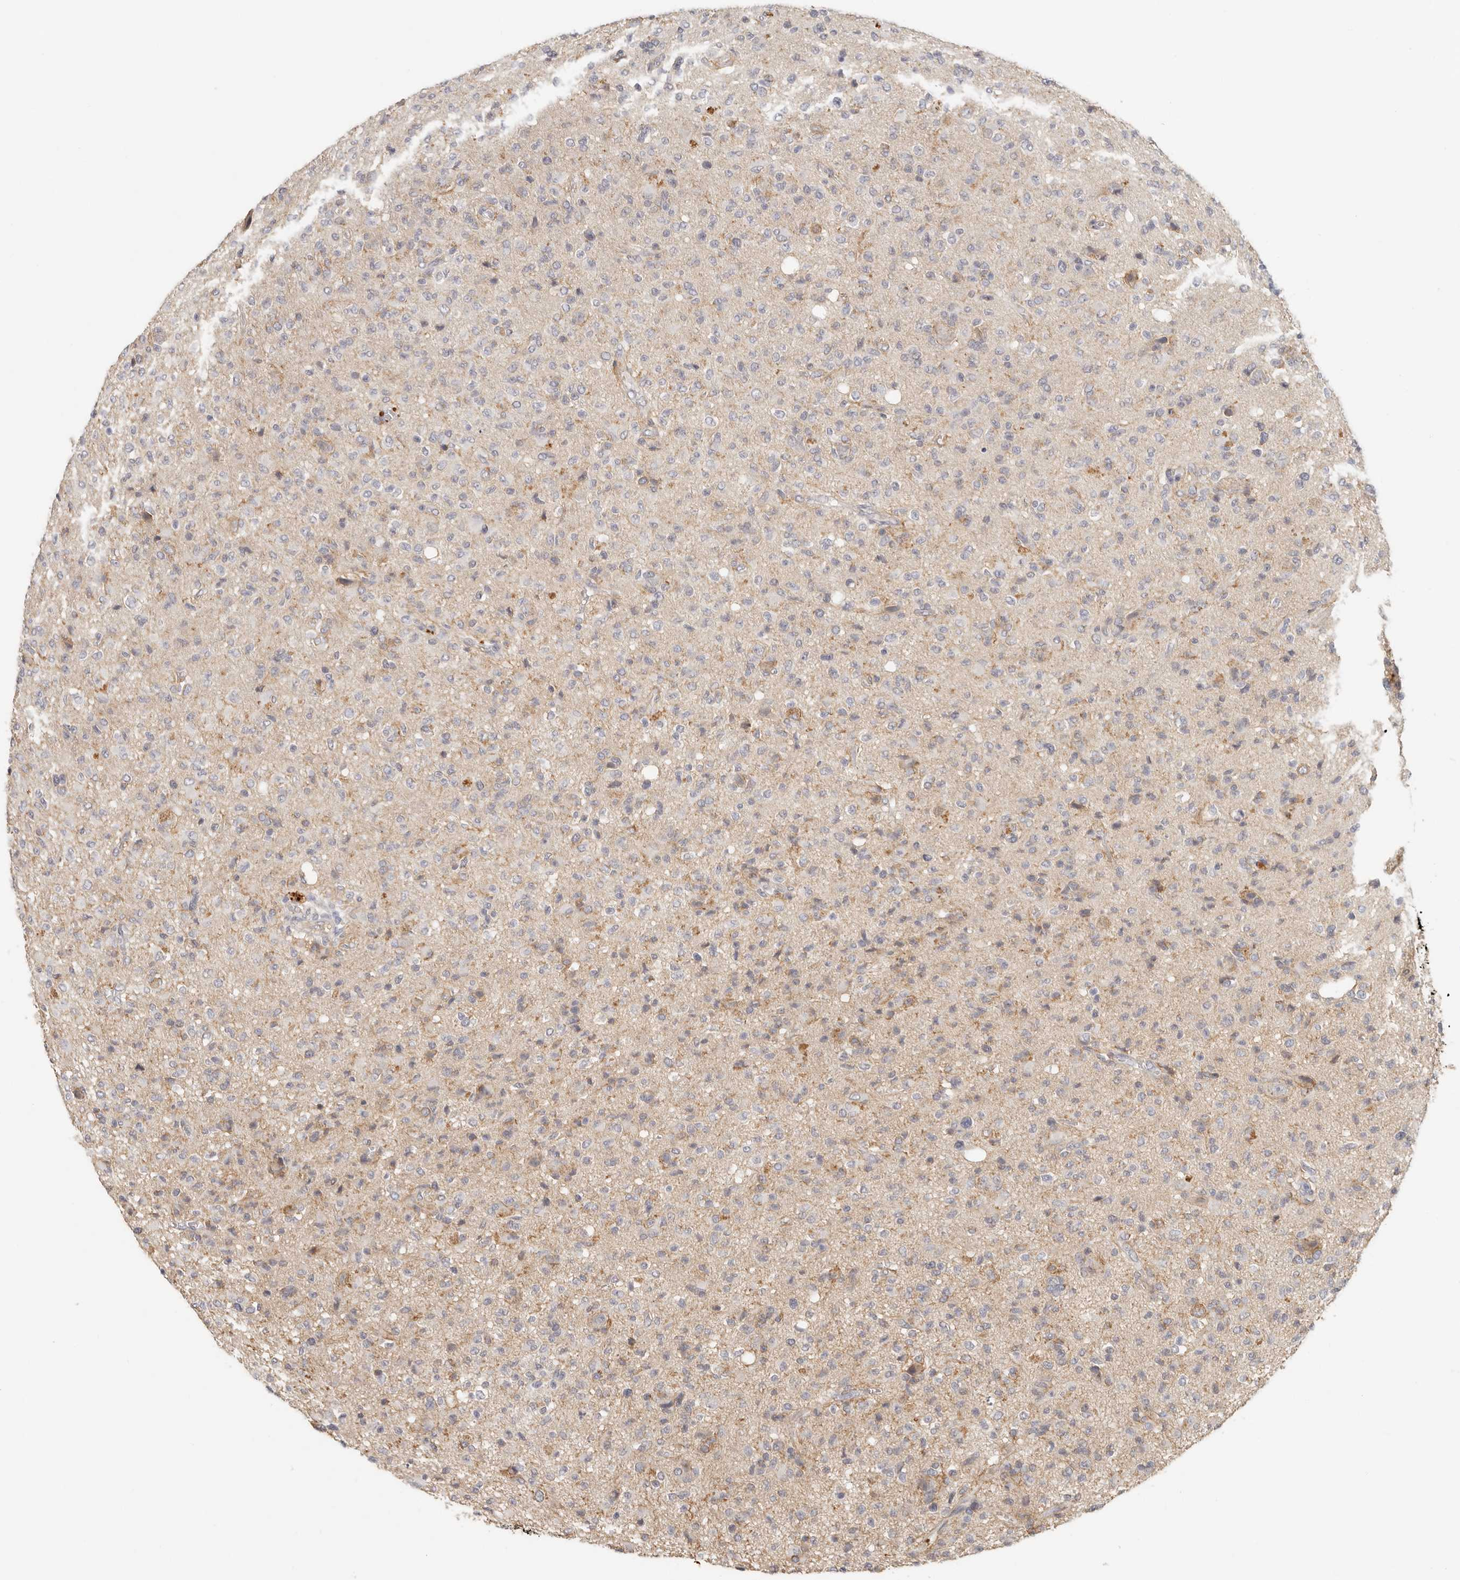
{"staining": {"intensity": "weak", "quantity": "<25%", "location": "cytoplasmic/membranous"}, "tissue": "glioma", "cell_type": "Tumor cells", "image_type": "cancer", "snomed": [{"axis": "morphology", "description": "Glioma, malignant, High grade"}, {"axis": "topography", "description": "Brain"}], "caption": "Glioma was stained to show a protein in brown. There is no significant staining in tumor cells. (DAB IHC with hematoxylin counter stain).", "gene": "ANXA9", "patient": {"sex": "female", "age": 57}}